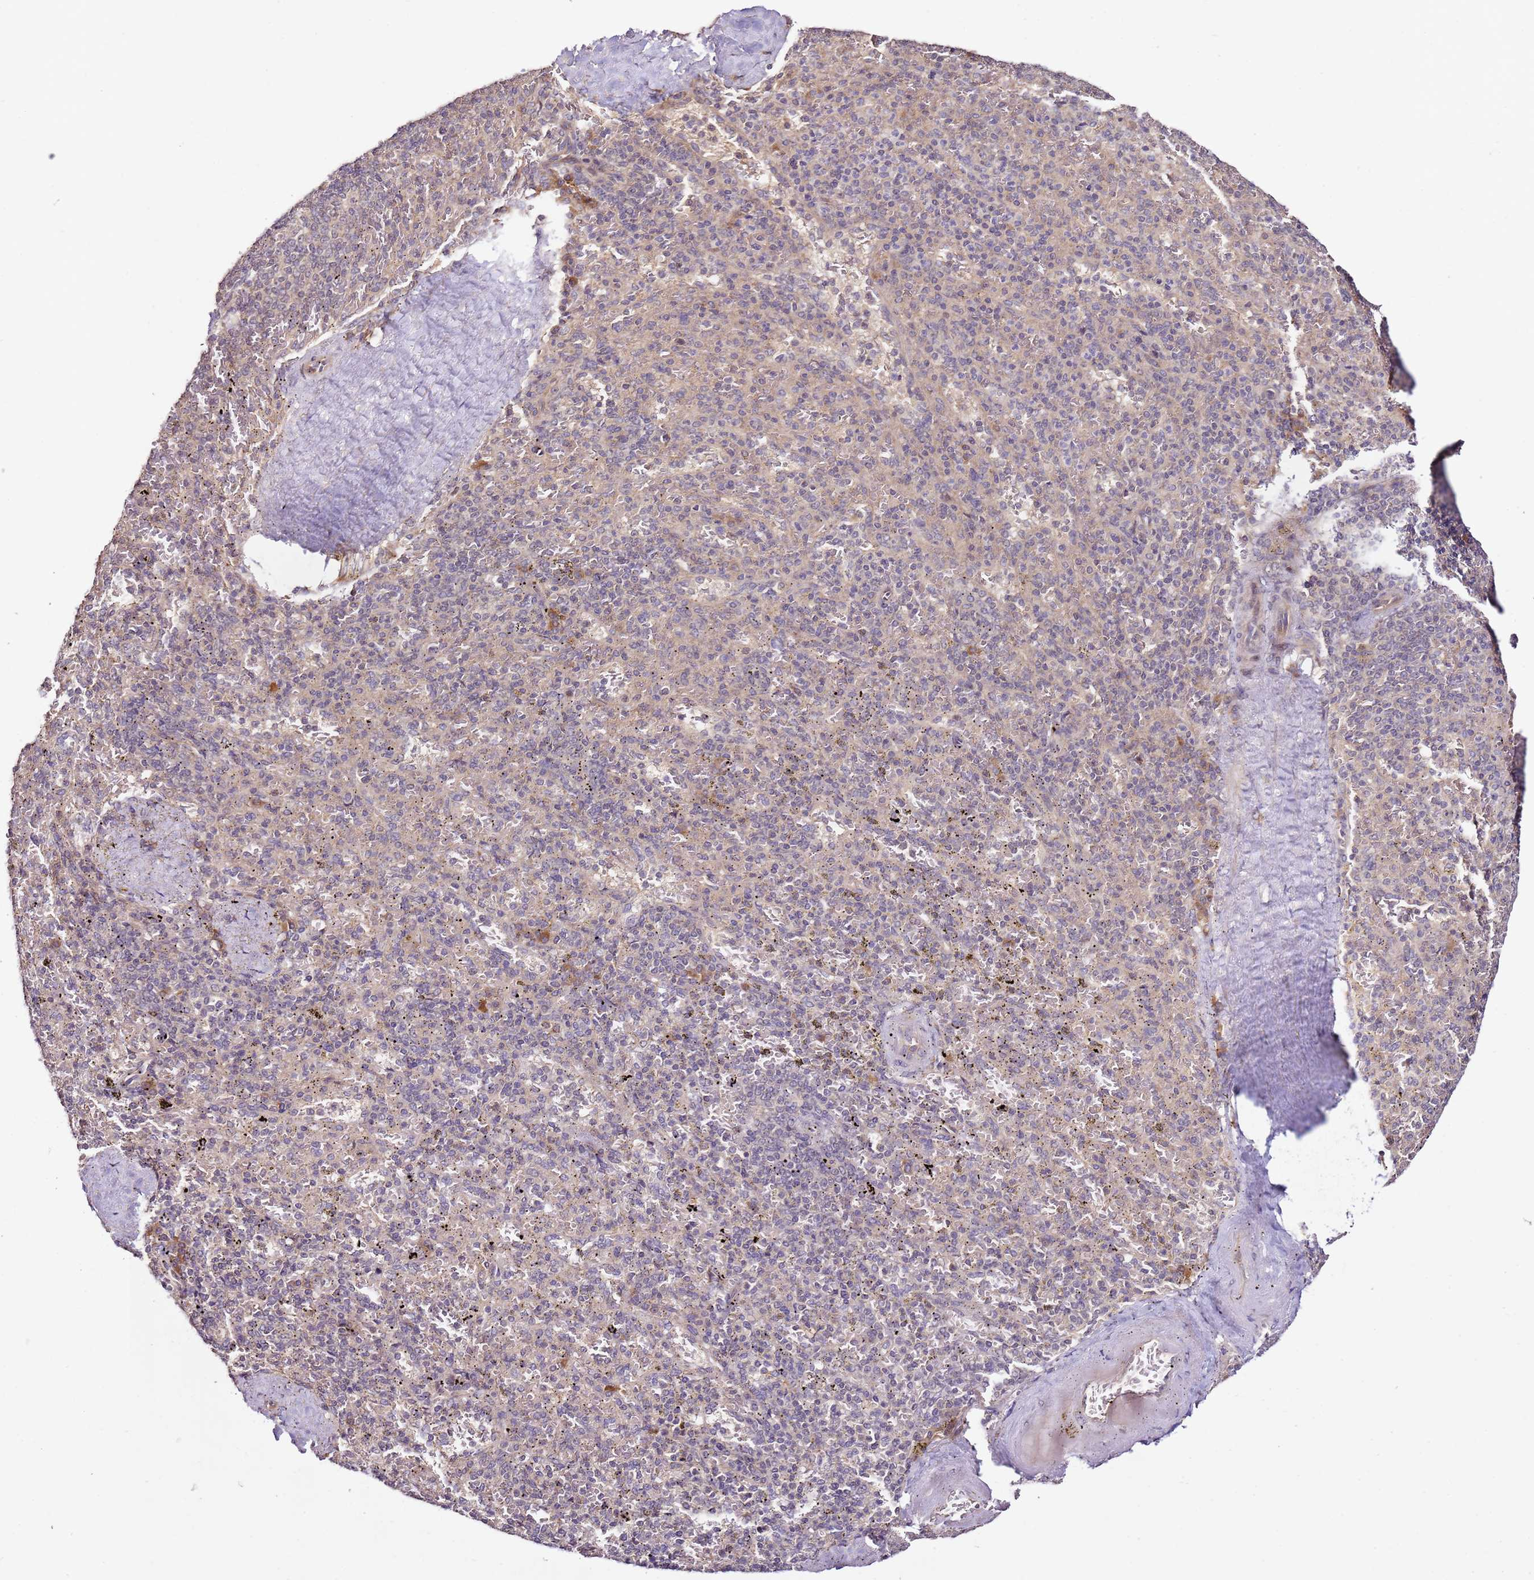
{"staining": {"intensity": "negative", "quantity": "none", "location": "none"}, "tissue": "spleen", "cell_type": "Cells in red pulp", "image_type": "normal", "snomed": [{"axis": "morphology", "description": "Normal tissue, NOS"}, {"axis": "topography", "description": "Spleen"}], "caption": "This is a histopathology image of IHC staining of benign spleen, which shows no expression in cells in red pulp. Brightfield microscopy of immunohistochemistry (IHC) stained with DAB (3,3'-diaminobenzidine) (brown) and hematoxylin (blue), captured at high magnification.", "gene": "DDX27", "patient": {"sex": "male", "age": 82}}